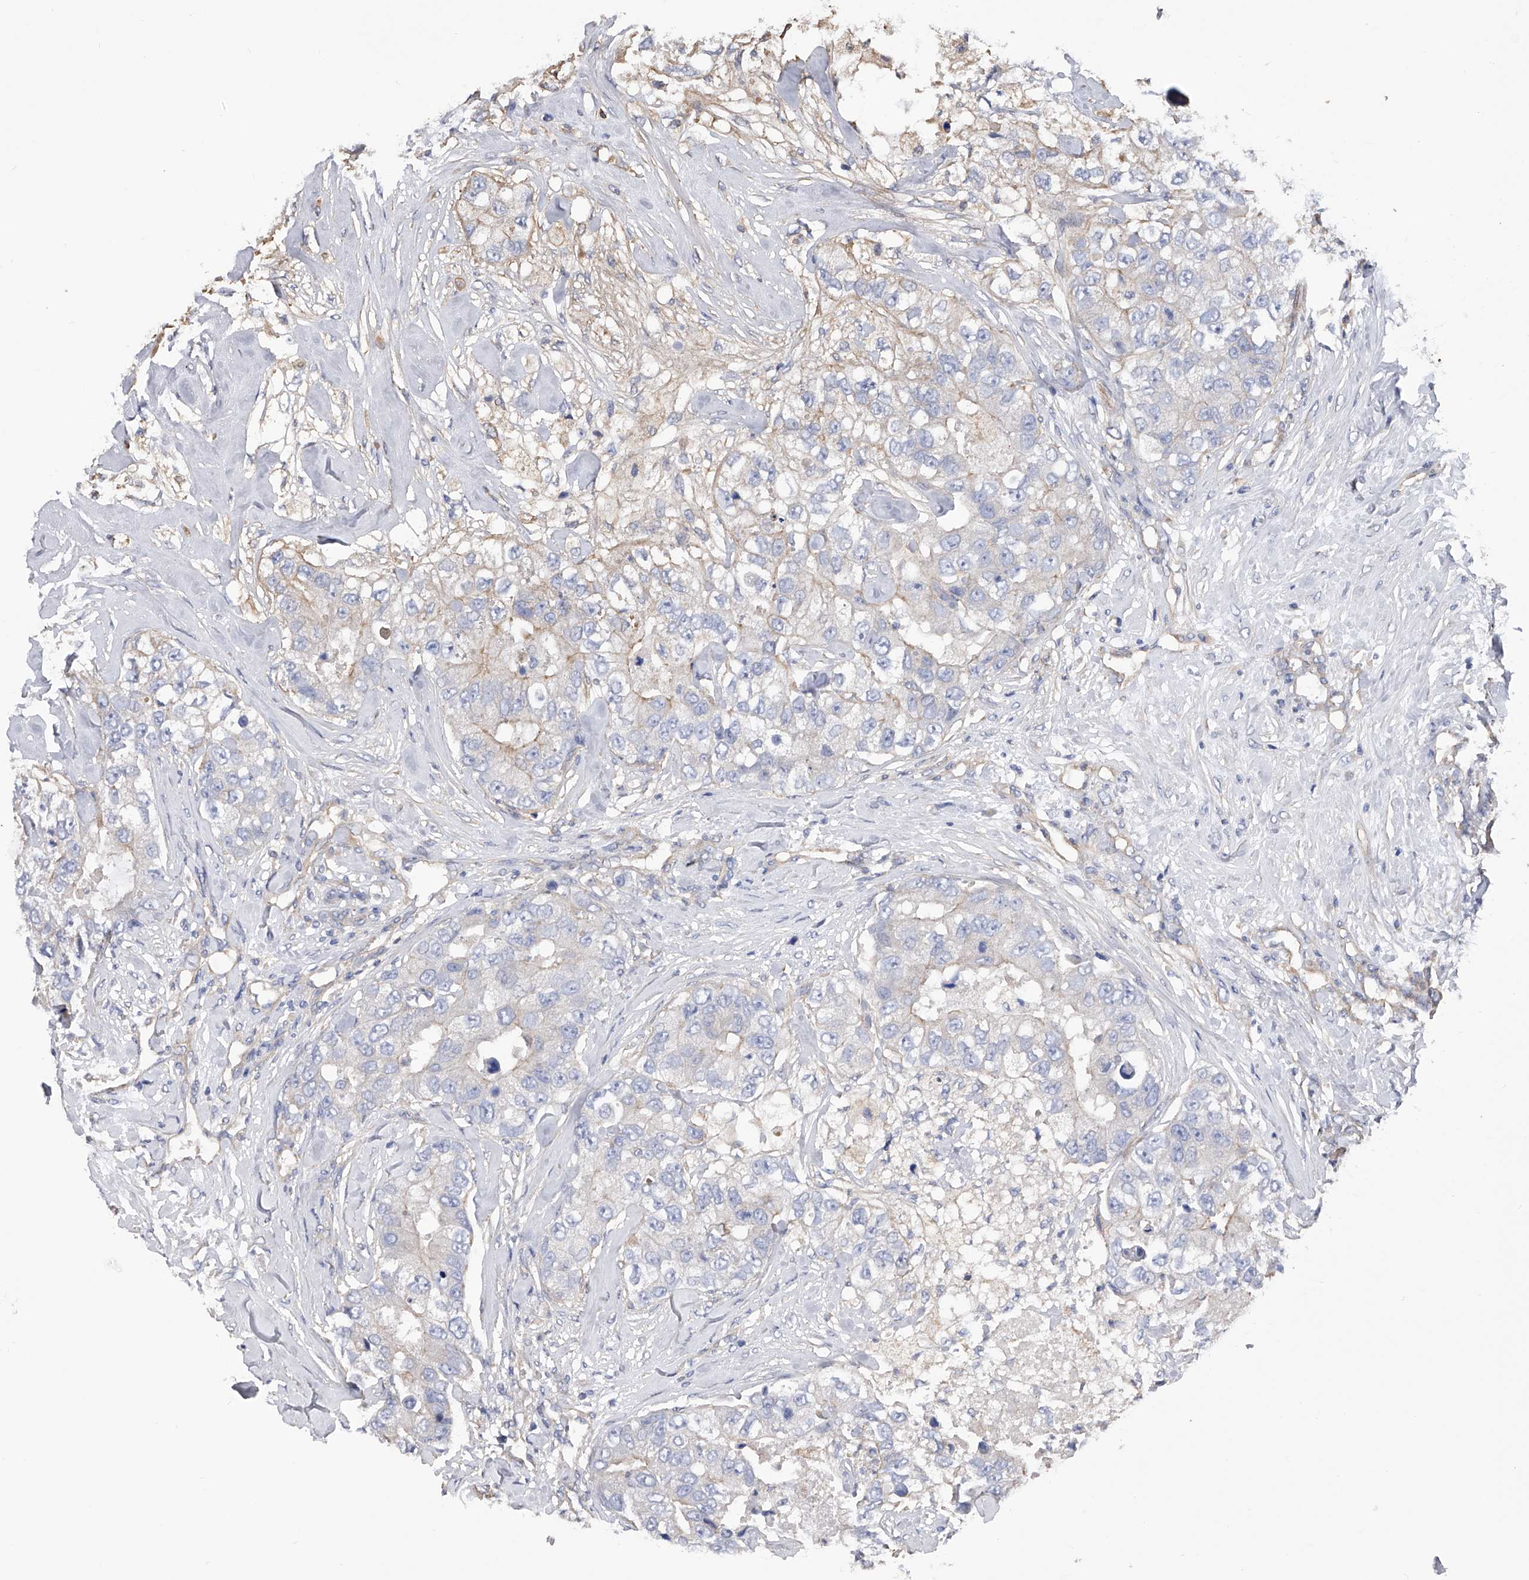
{"staining": {"intensity": "weak", "quantity": "<25%", "location": "cytoplasmic/membranous"}, "tissue": "breast cancer", "cell_type": "Tumor cells", "image_type": "cancer", "snomed": [{"axis": "morphology", "description": "Duct carcinoma"}, {"axis": "topography", "description": "Breast"}], "caption": "Human breast cancer (infiltrating ductal carcinoma) stained for a protein using immunohistochemistry (IHC) demonstrates no staining in tumor cells.", "gene": "RWDD2A", "patient": {"sex": "female", "age": 62}}